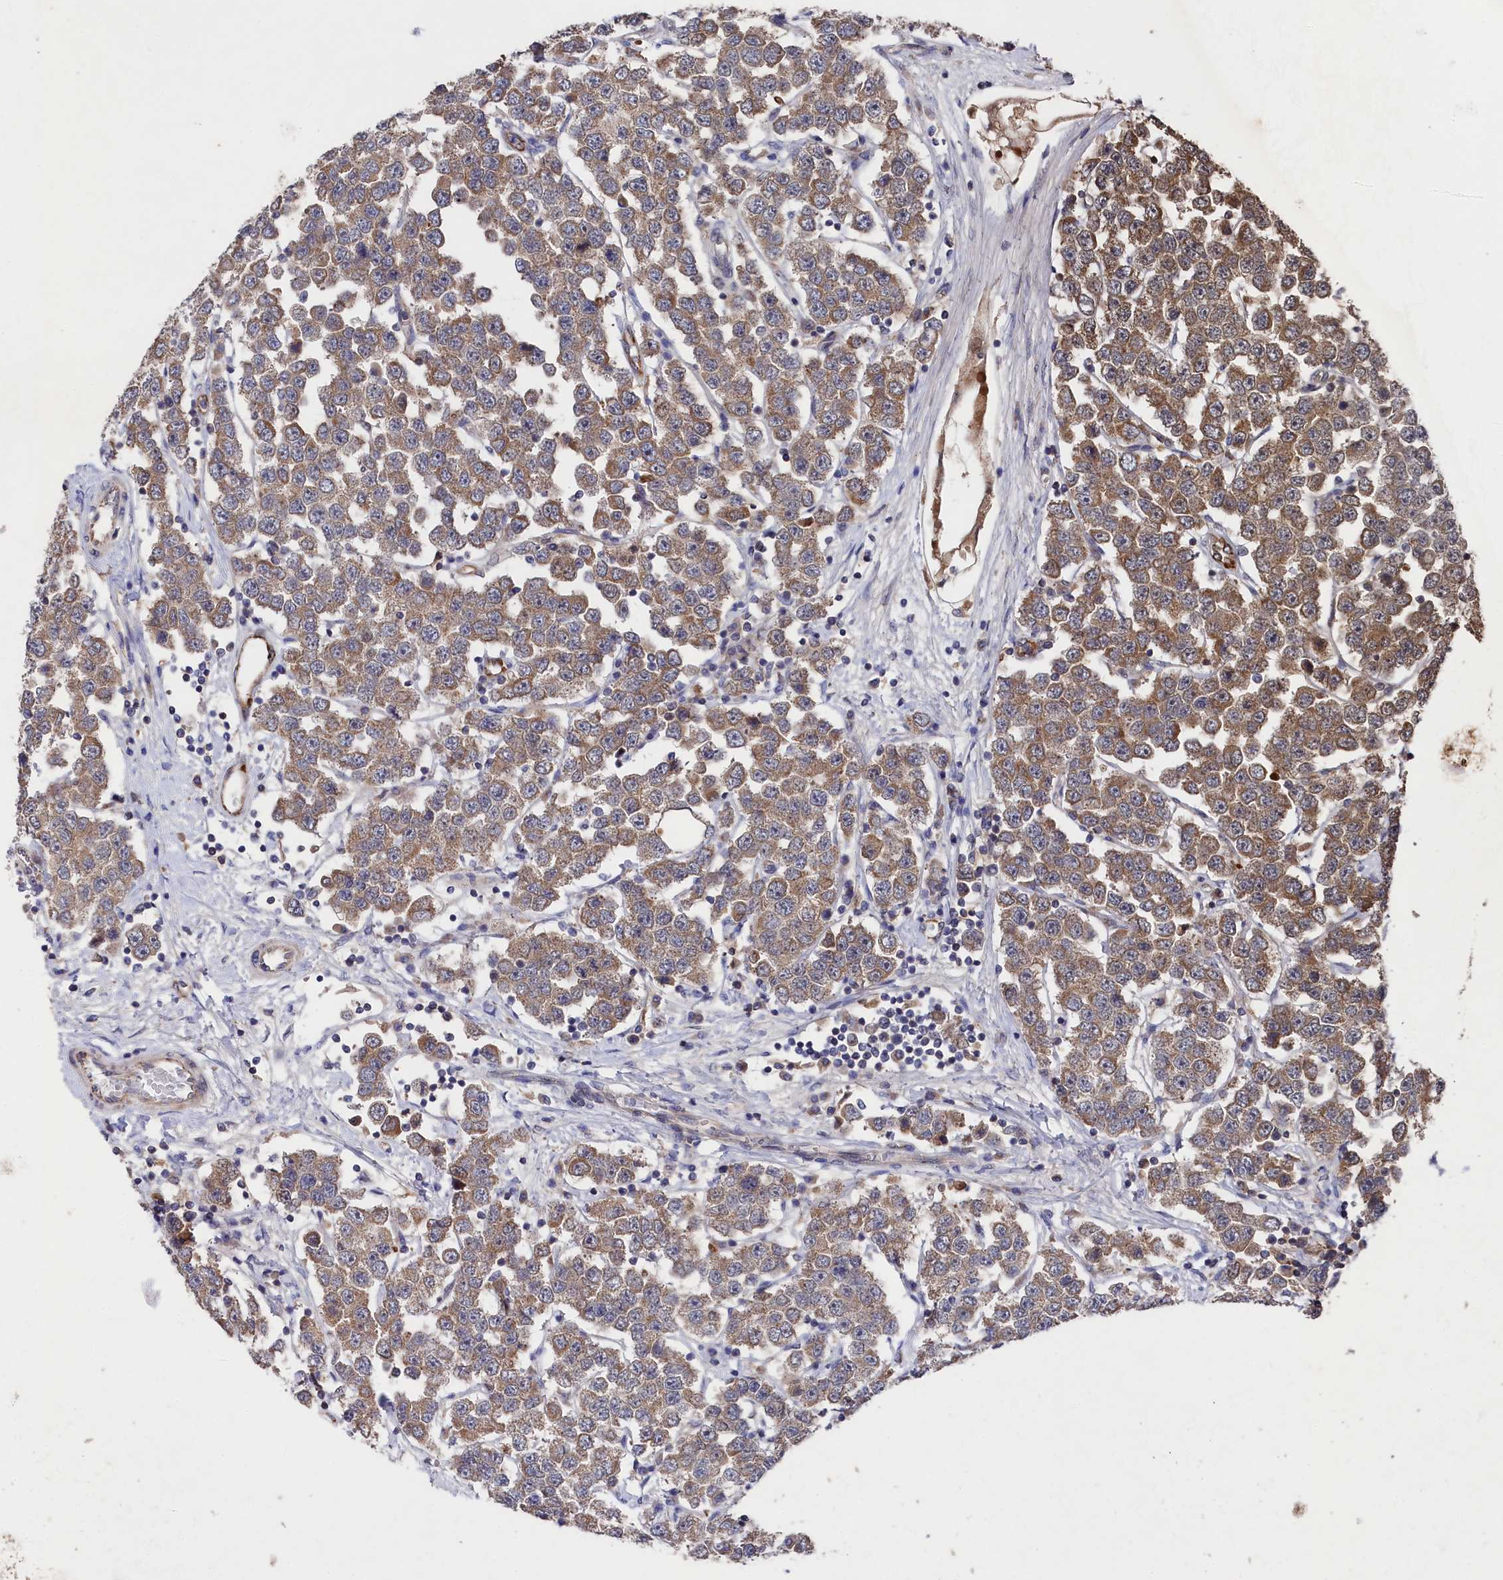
{"staining": {"intensity": "moderate", "quantity": ">75%", "location": "cytoplasmic/membranous"}, "tissue": "testis cancer", "cell_type": "Tumor cells", "image_type": "cancer", "snomed": [{"axis": "morphology", "description": "Seminoma, NOS"}, {"axis": "topography", "description": "Testis"}], "caption": "Immunohistochemical staining of human testis cancer (seminoma) reveals medium levels of moderate cytoplasmic/membranous positivity in about >75% of tumor cells. (DAB = brown stain, brightfield microscopy at high magnification).", "gene": "SUPV3L1", "patient": {"sex": "male", "age": 28}}